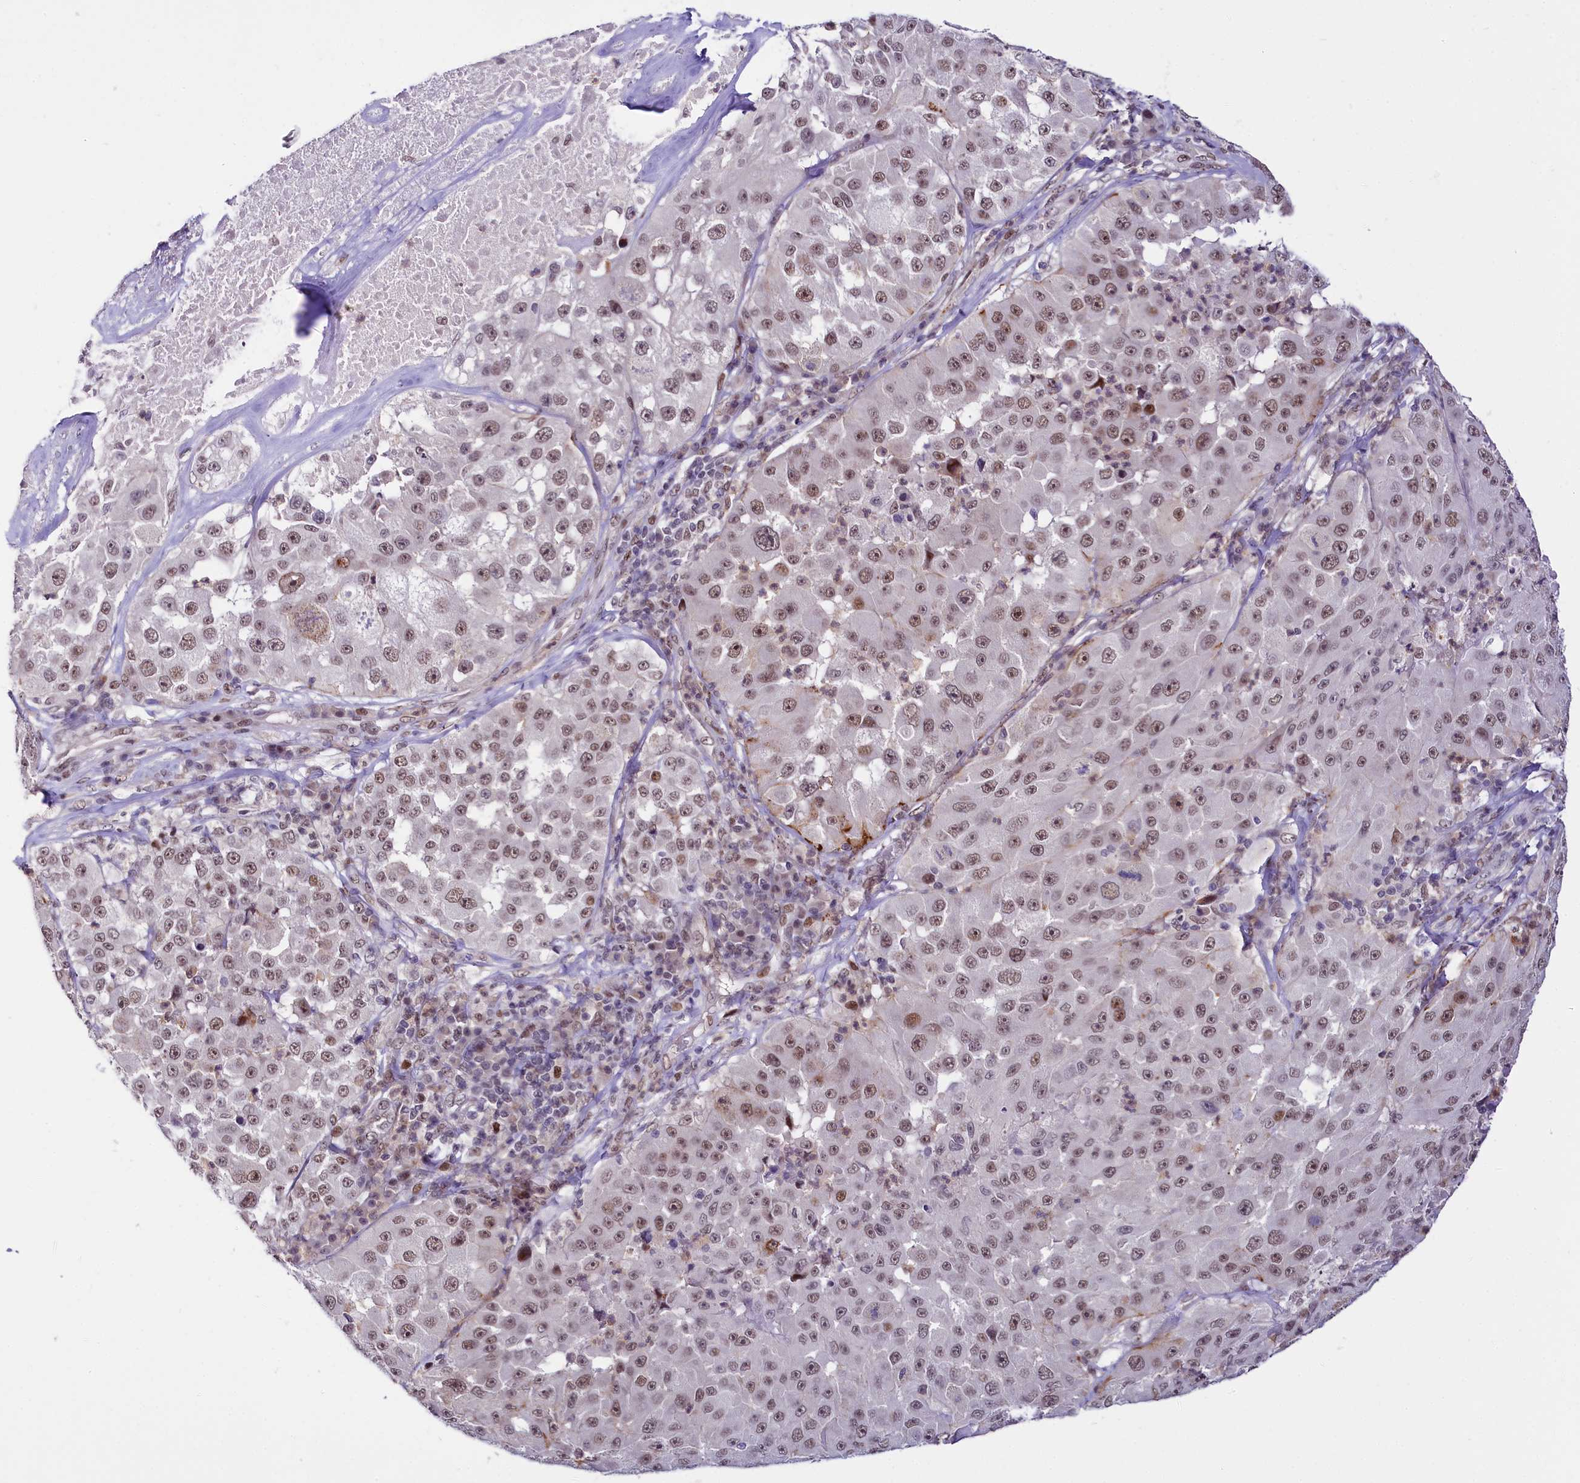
{"staining": {"intensity": "moderate", "quantity": "25%-75%", "location": "nuclear"}, "tissue": "melanoma", "cell_type": "Tumor cells", "image_type": "cancer", "snomed": [{"axis": "morphology", "description": "Malignant melanoma, Metastatic site"}, {"axis": "topography", "description": "Lymph node"}], "caption": "Human melanoma stained for a protein (brown) displays moderate nuclear positive staining in about 25%-75% of tumor cells.", "gene": "SCAF11", "patient": {"sex": "male", "age": 62}}